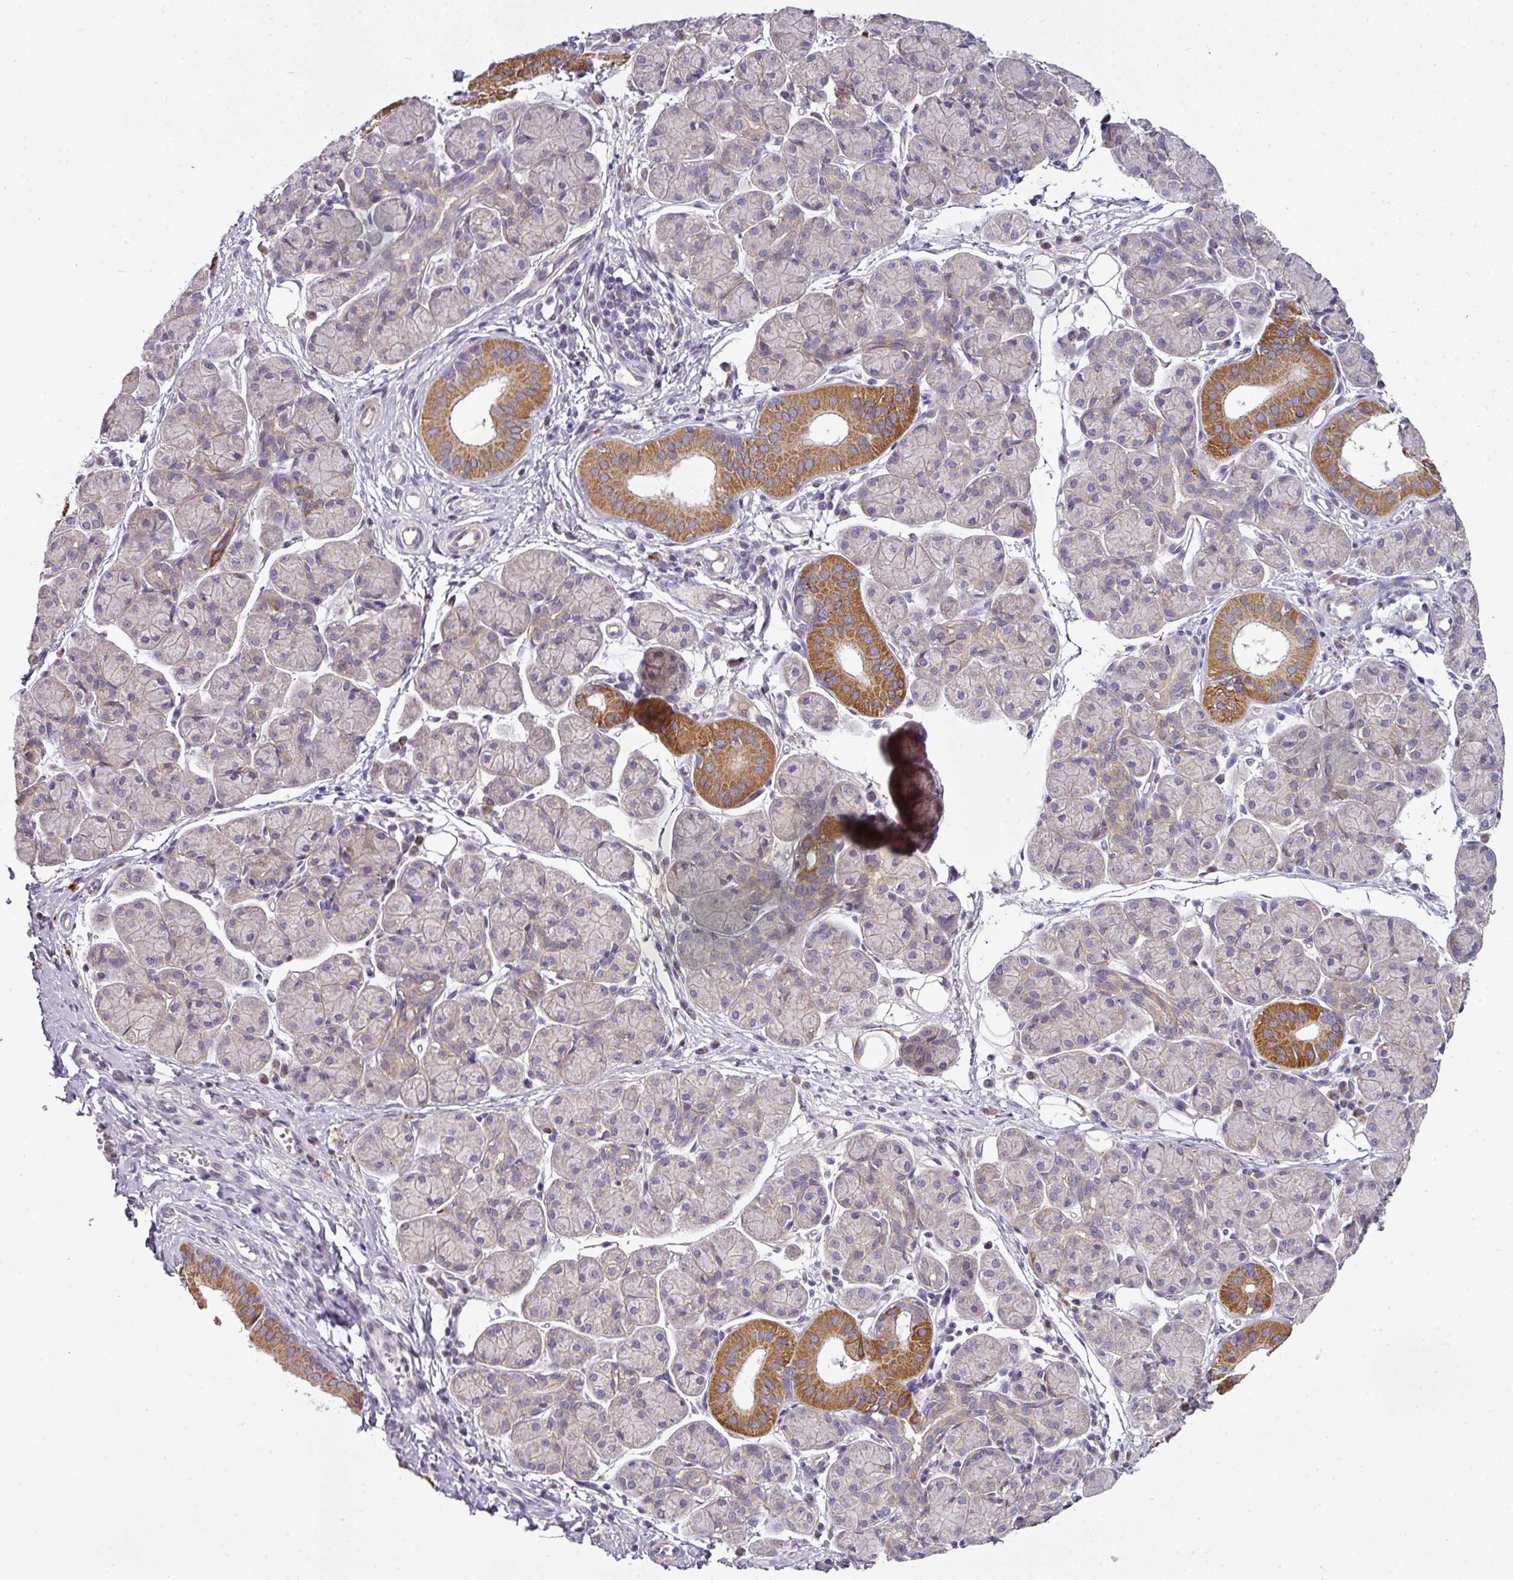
{"staining": {"intensity": "moderate", "quantity": "25%-75%", "location": "cytoplasmic/membranous"}, "tissue": "salivary gland", "cell_type": "Glandular cells", "image_type": "normal", "snomed": [{"axis": "morphology", "description": "Normal tissue, NOS"}, {"axis": "morphology", "description": "Inflammation, NOS"}, {"axis": "topography", "description": "Lymph node"}, {"axis": "topography", "description": "Salivary gland"}], "caption": "About 25%-75% of glandular cells in normal human salivary gland show moderate cytoplasmic/membranous protein positivity as visualized by brown immunohistochemical staining.", "gene": "GAN", "patient": {"sex": "male", "age": 3}}